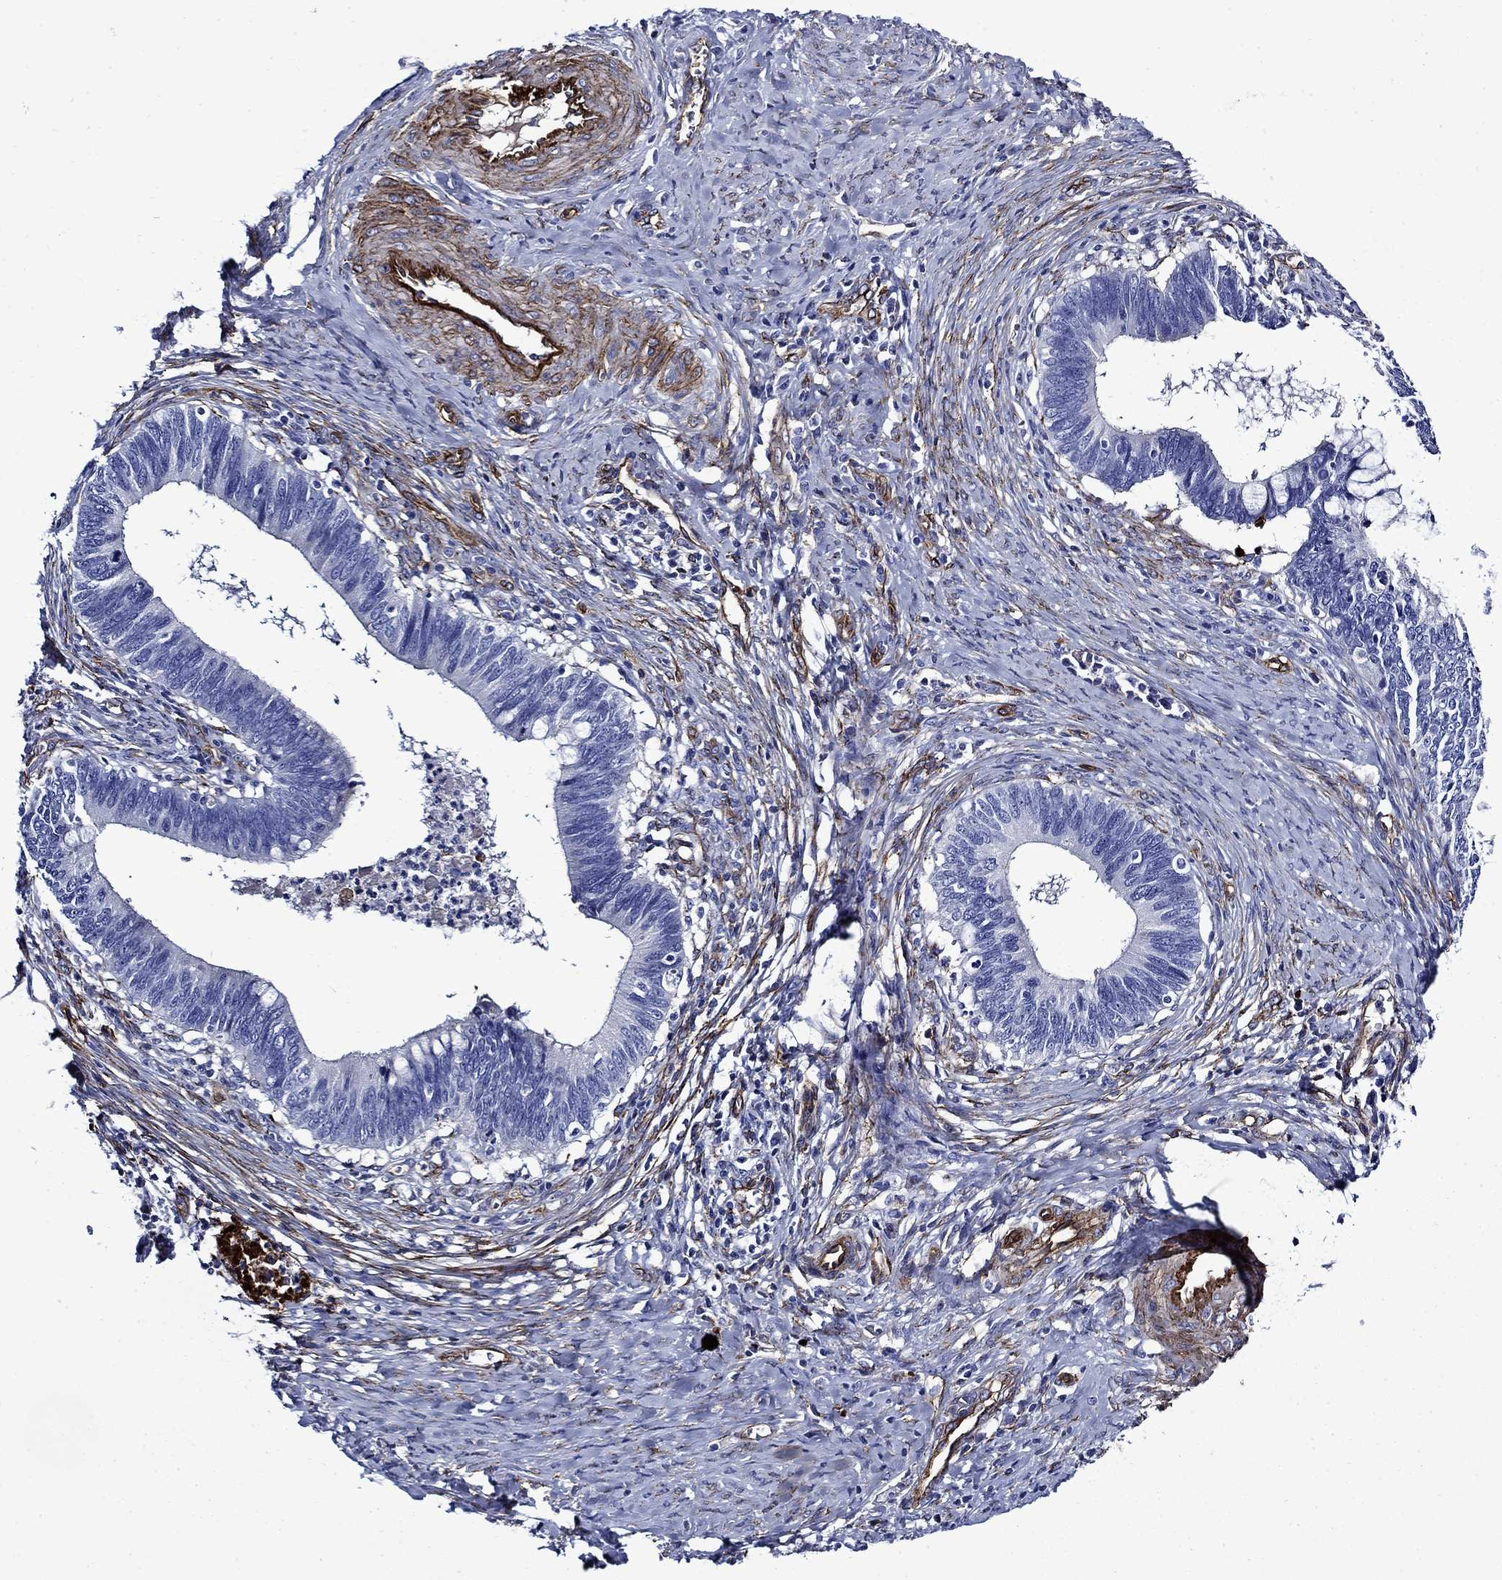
{"staining": {"intensity": "negative", "quantity": "none", "location": "none"}, "tissue": "cervical cancer", "cell_type": "Tumor cells", "image_type": "cancer", "snomed": [{"axis": "morphology", "description": "Adenocarcinoma, NOS"}, {"axis": "topography", "description": "Cervix"}], "caption": "DAB (3,3'-diaminobenzidine) immunohistochemical staining of human cervical cancer (adenocarcinoma) displays no significant staining in tumor cells.", "gene": "VTN", "patient": {"sex": "female", "age": 42}}